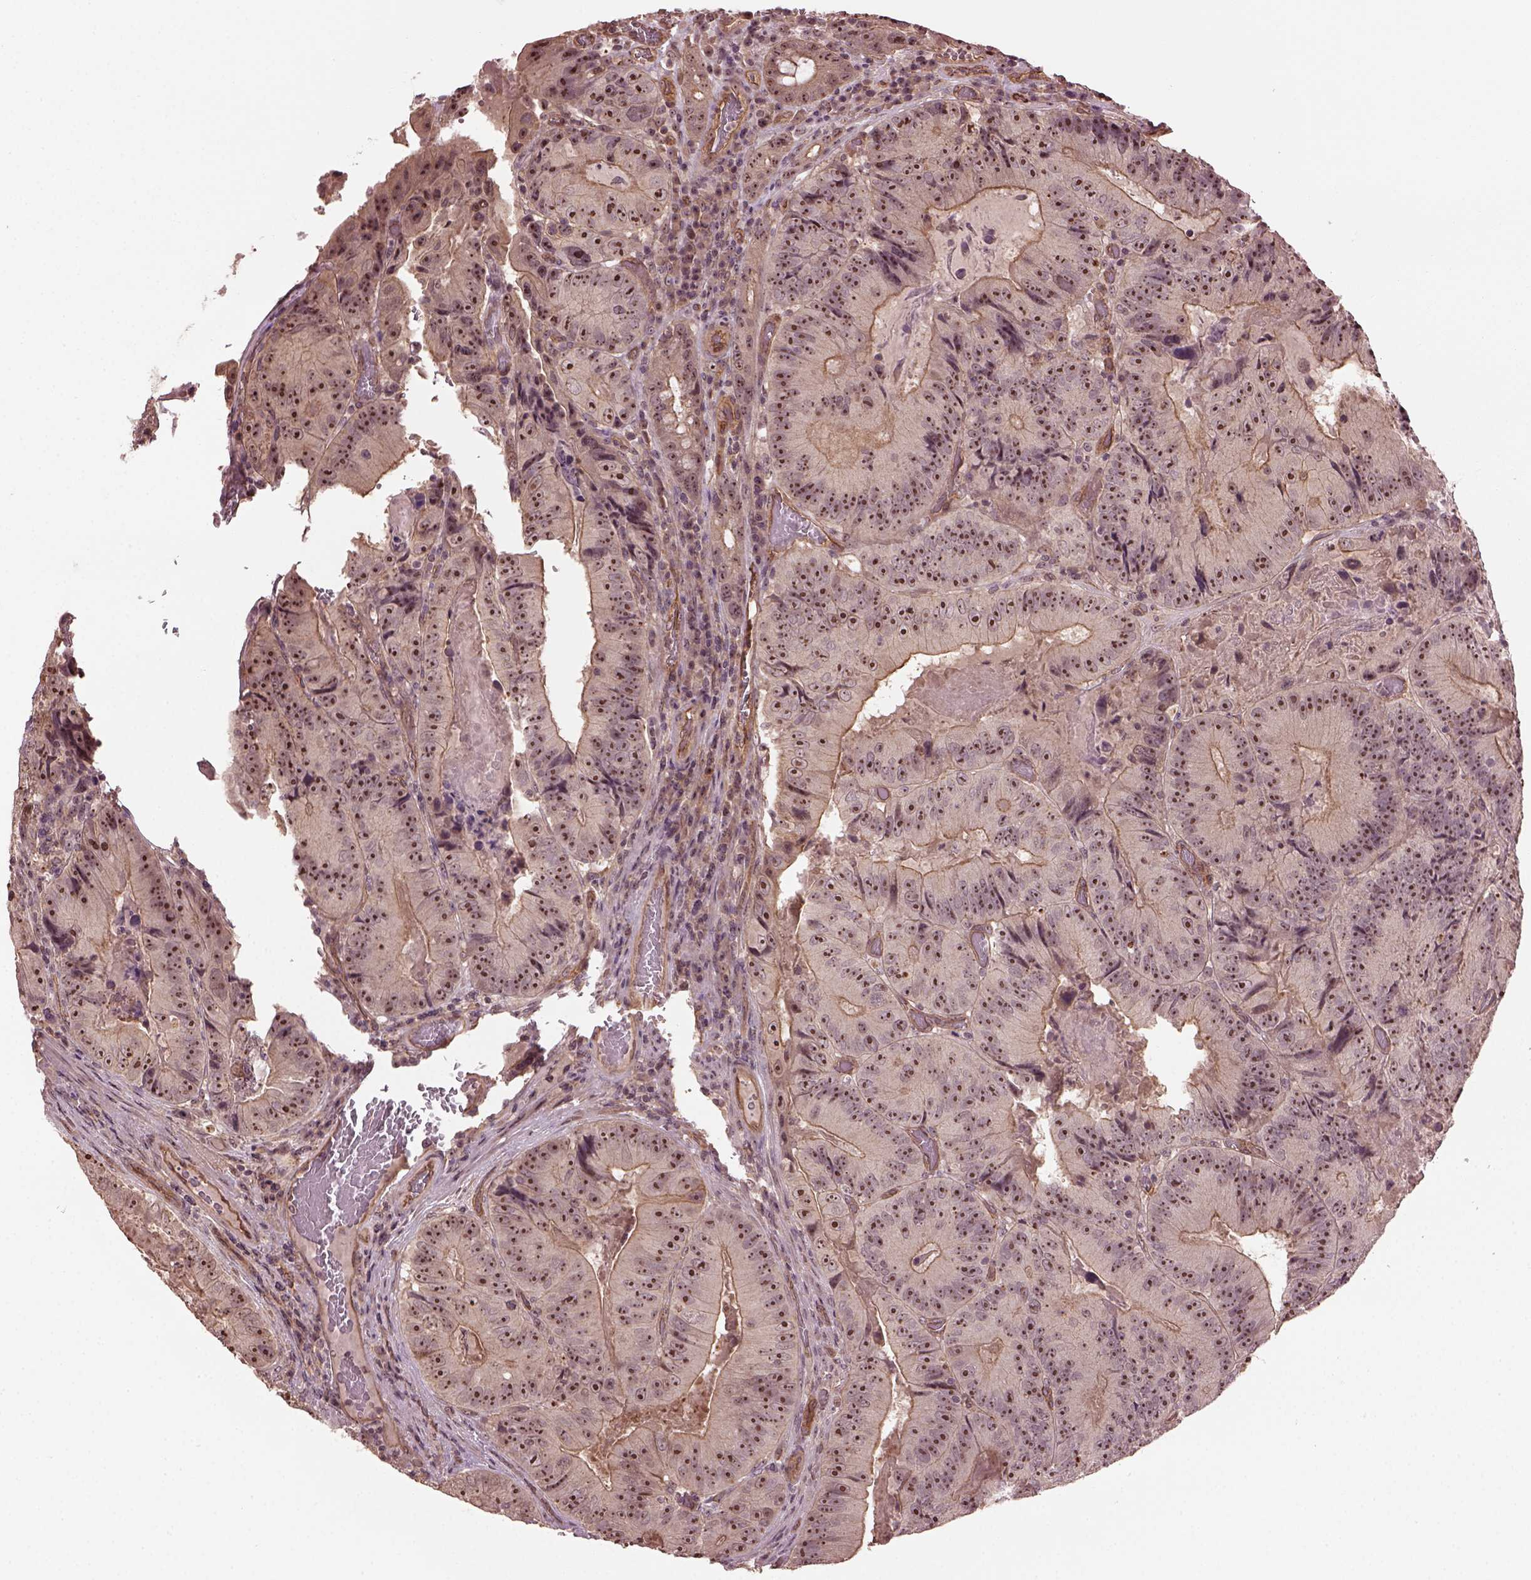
{"staining": {"intensity": "strong", "quantity": ">75%", "location": "nuclear"}, "tissue": "colorectal cancer", "cell_type": "Tumor cells", "image_type": "cancer", "snomed": [{"axis": "morphology", "description": "Adenocarcinoma, NOS"}, {"axis": "topography", "description": "Colon"}], "caption": "Adenocarcinoma (colorectal) tissue reveals strong nuclear staining in about >75% of tumor cells", "gene": "GNRH1", "patient": {"sex": "female", "age": 86}}